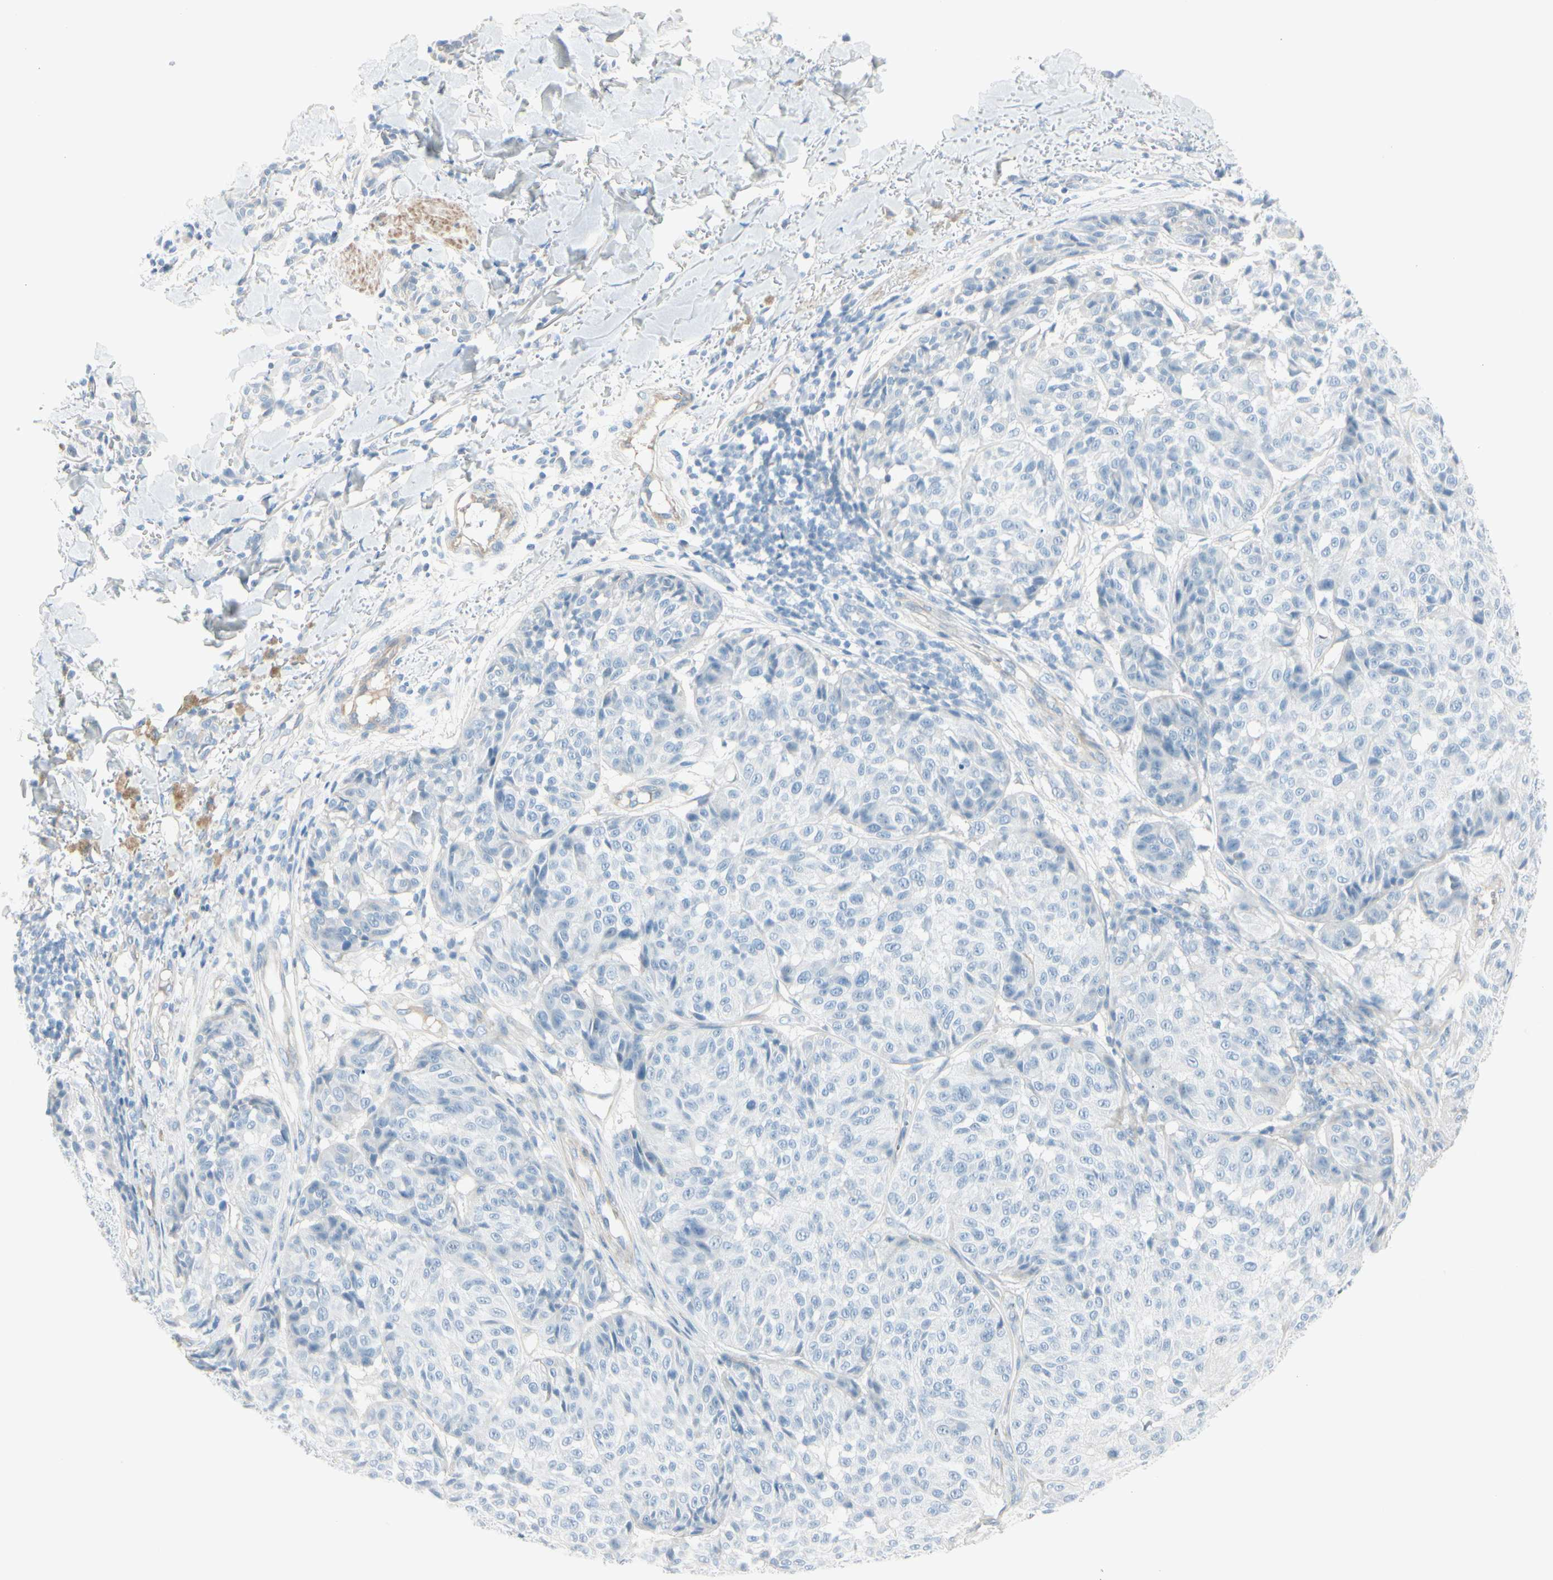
{"staining": {"intensity": "negative", "quantity": "none", "location": "none"}, "tissue": "melanoma", "cell_type": "Tumor cells", "image_type": "cancer", "snomed": [{"axis": "morphology", "description": "Malignant melanoma, NOS"}, {"axis": "topography", "description": "Skin"}], "caption": "Immunohistochemistry histopathology image of neoplastic tissue: human melanoma stained with DAB (3,3'-diaminobenzidine) shows no significant protein positivity in tumor cells.", "gene": "CDHR5", "patient": {"sex": "female", "age": 46}}